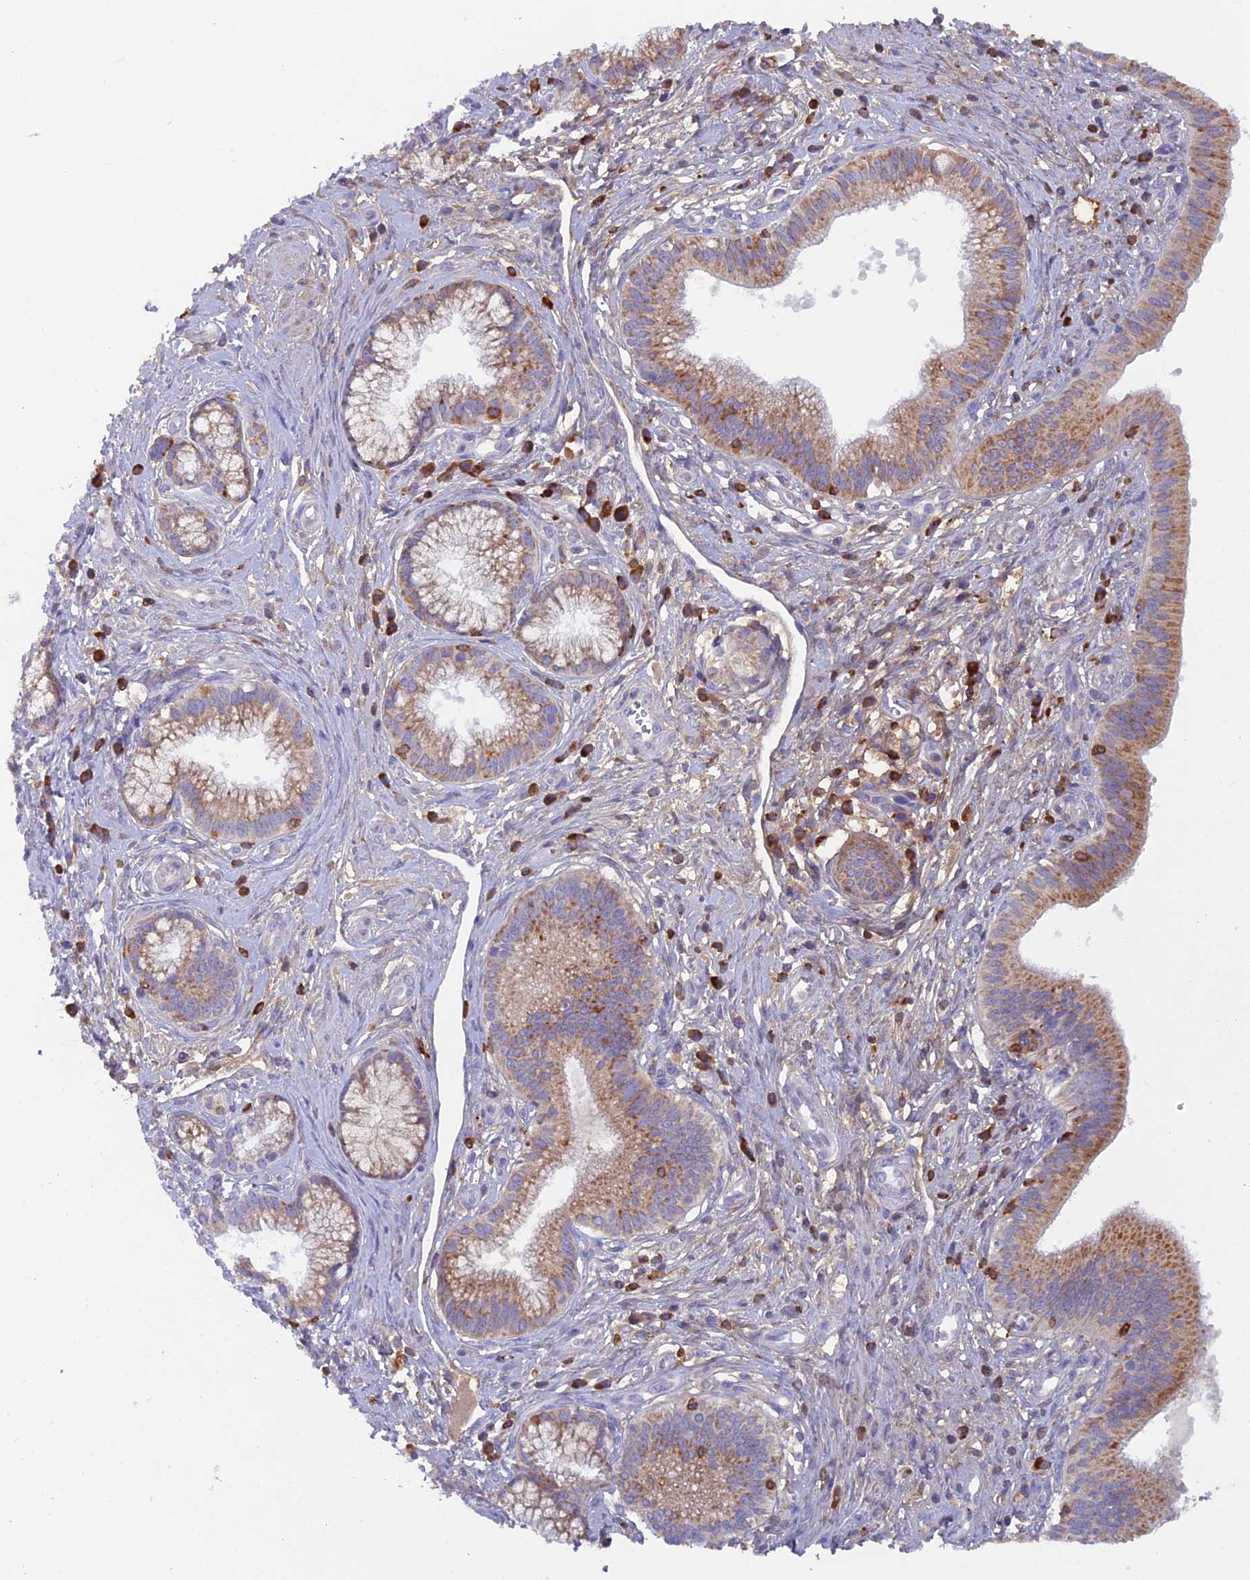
{"staining": {"intensity": "moderate", "quantity": ">75%", "location": "cytoplasmic/membranous"}, "tissue": "pancreatic cancer", "cell_type": "Tumor cells", "image_type": "cancer", "snomed": [{"axis": "morphology", "description": "Adenocarcinoma, NOS"}, {"axis": "topography", "description": "Pancreas"}], "caption": "Protein analysis of pancreatic cancer tissue shows moderate cytoplasmic/membranous expression in about >75% of tumor cells.", "gene": "ABI3BP", "patient": {"sex": "male", "age": 72}}